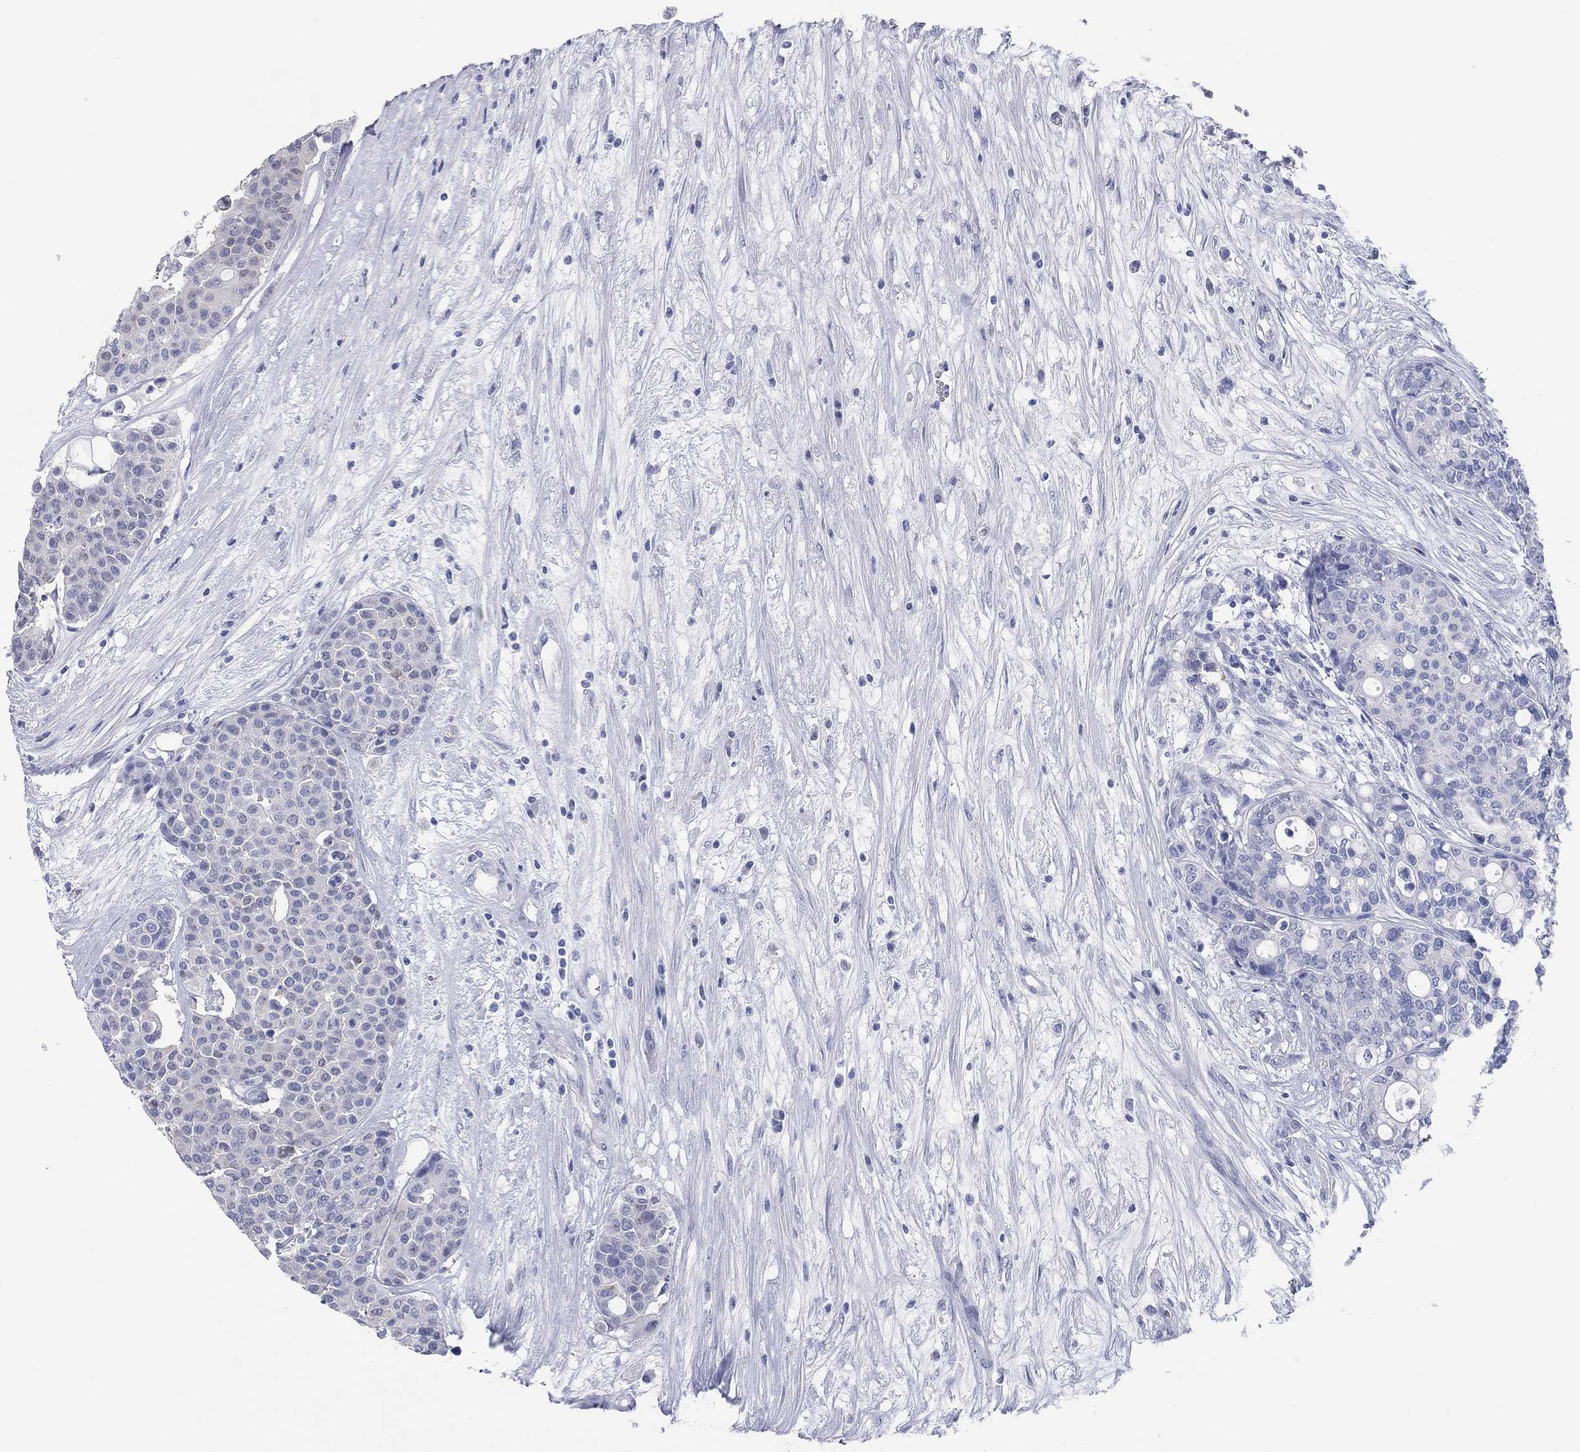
{"staining": {"intensity": "negative", "quantity": "none", "location": "none"}, "tissue": "carcinoid", "cell_type": "Tumor cells", "image_type": "cancer", "snomed": [{"axis": "morphology", "description": "Carcinoid, malignant, NOS"}, {"axis": "topography", "description": "Colon"}], "caption": "An immunohistochemistry image of carcinoid (malignant) is shown. There is no staining in tumor cells of carcinoid (malignant). Brightfield microscopy of IHC stained with DAB (brown) and hematoxylin (blue), captured at high magnification.", "gene": "CPNE6", "patient": {"sex": "male", "age": 81}}